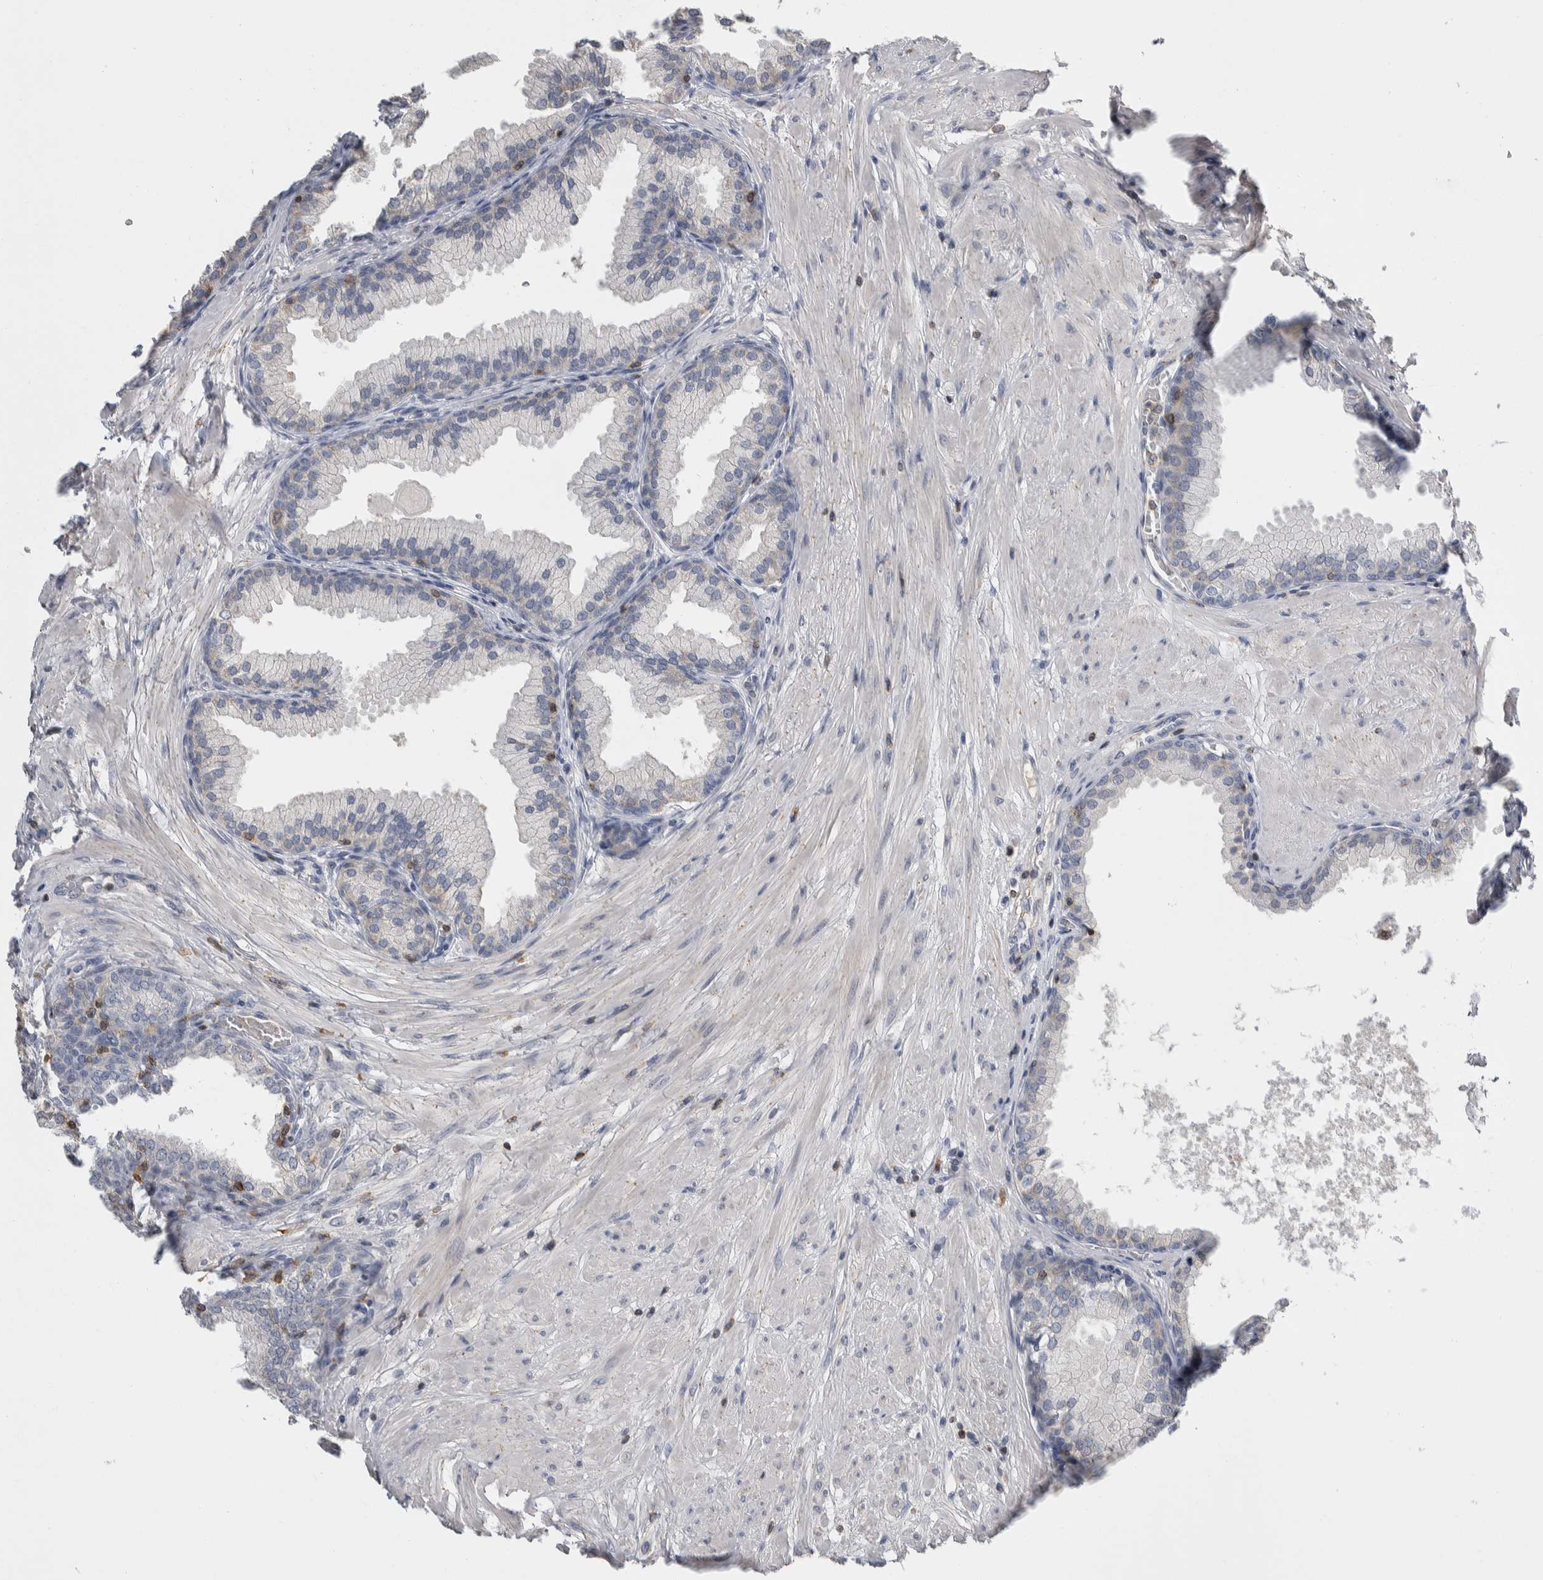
{"staining": {"intensity": "negative", "quantity": "none", "location": "none"}, "tissue": "prostate", "cell_type": "Glandular cells", "image_type": "normal", "snomed": [{"axis": "morphology", "description": "Normal tissue, NOS"}, {"axis": "topography", "description": "Prostate"}], "caption": "DAB immunohistochemical staining of benign prostate displays no significant expression in glandular cells.", "gene": "CEP295NL", "patient": {"sex": "male", "age": 51}}